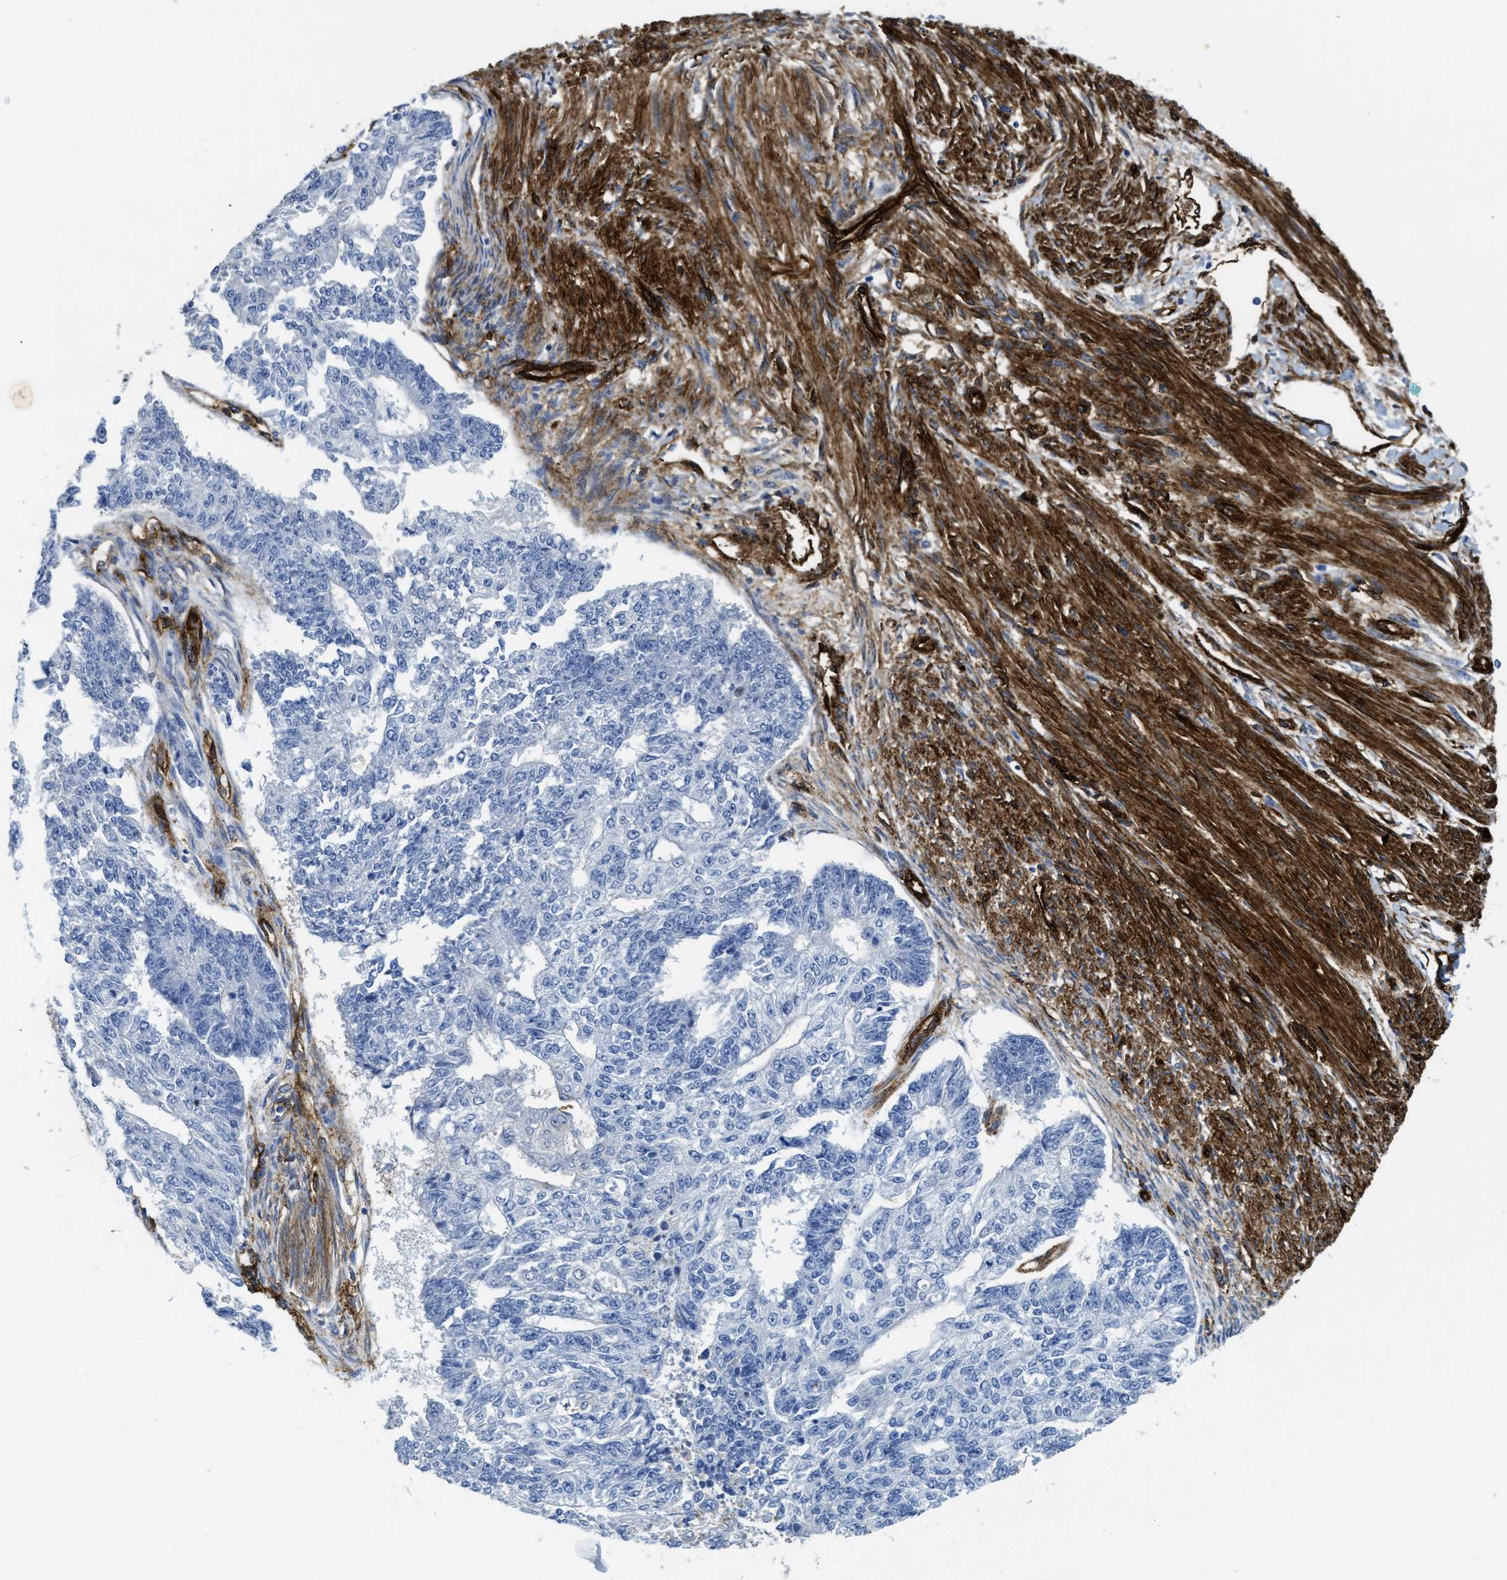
{"staining": {"intensity": "negative", "quantity": "none", "location": "none"}, "tissue": "endometrial cancer", "cell_type": "Tumor cells", "image_type": "cancer", "snomed": [{"axis": "morphology", "description": "Adenocarcinoma, NOS"}, {"axis": "topography", "description": "Endometrium"}], "caption": "Immunohistochemistry photomicrograph of neoplastic tissue: endometrial cancer stained with DAB displays no significant protein staining in tumor cells. The staining was performed using DAB to visualize the protein expression in brown, while the nuclei were stained in blue with hematoxylin (Magnification: 20x).", "gene": "NAB1", "patient": {"sex": "female", "age": 32}}